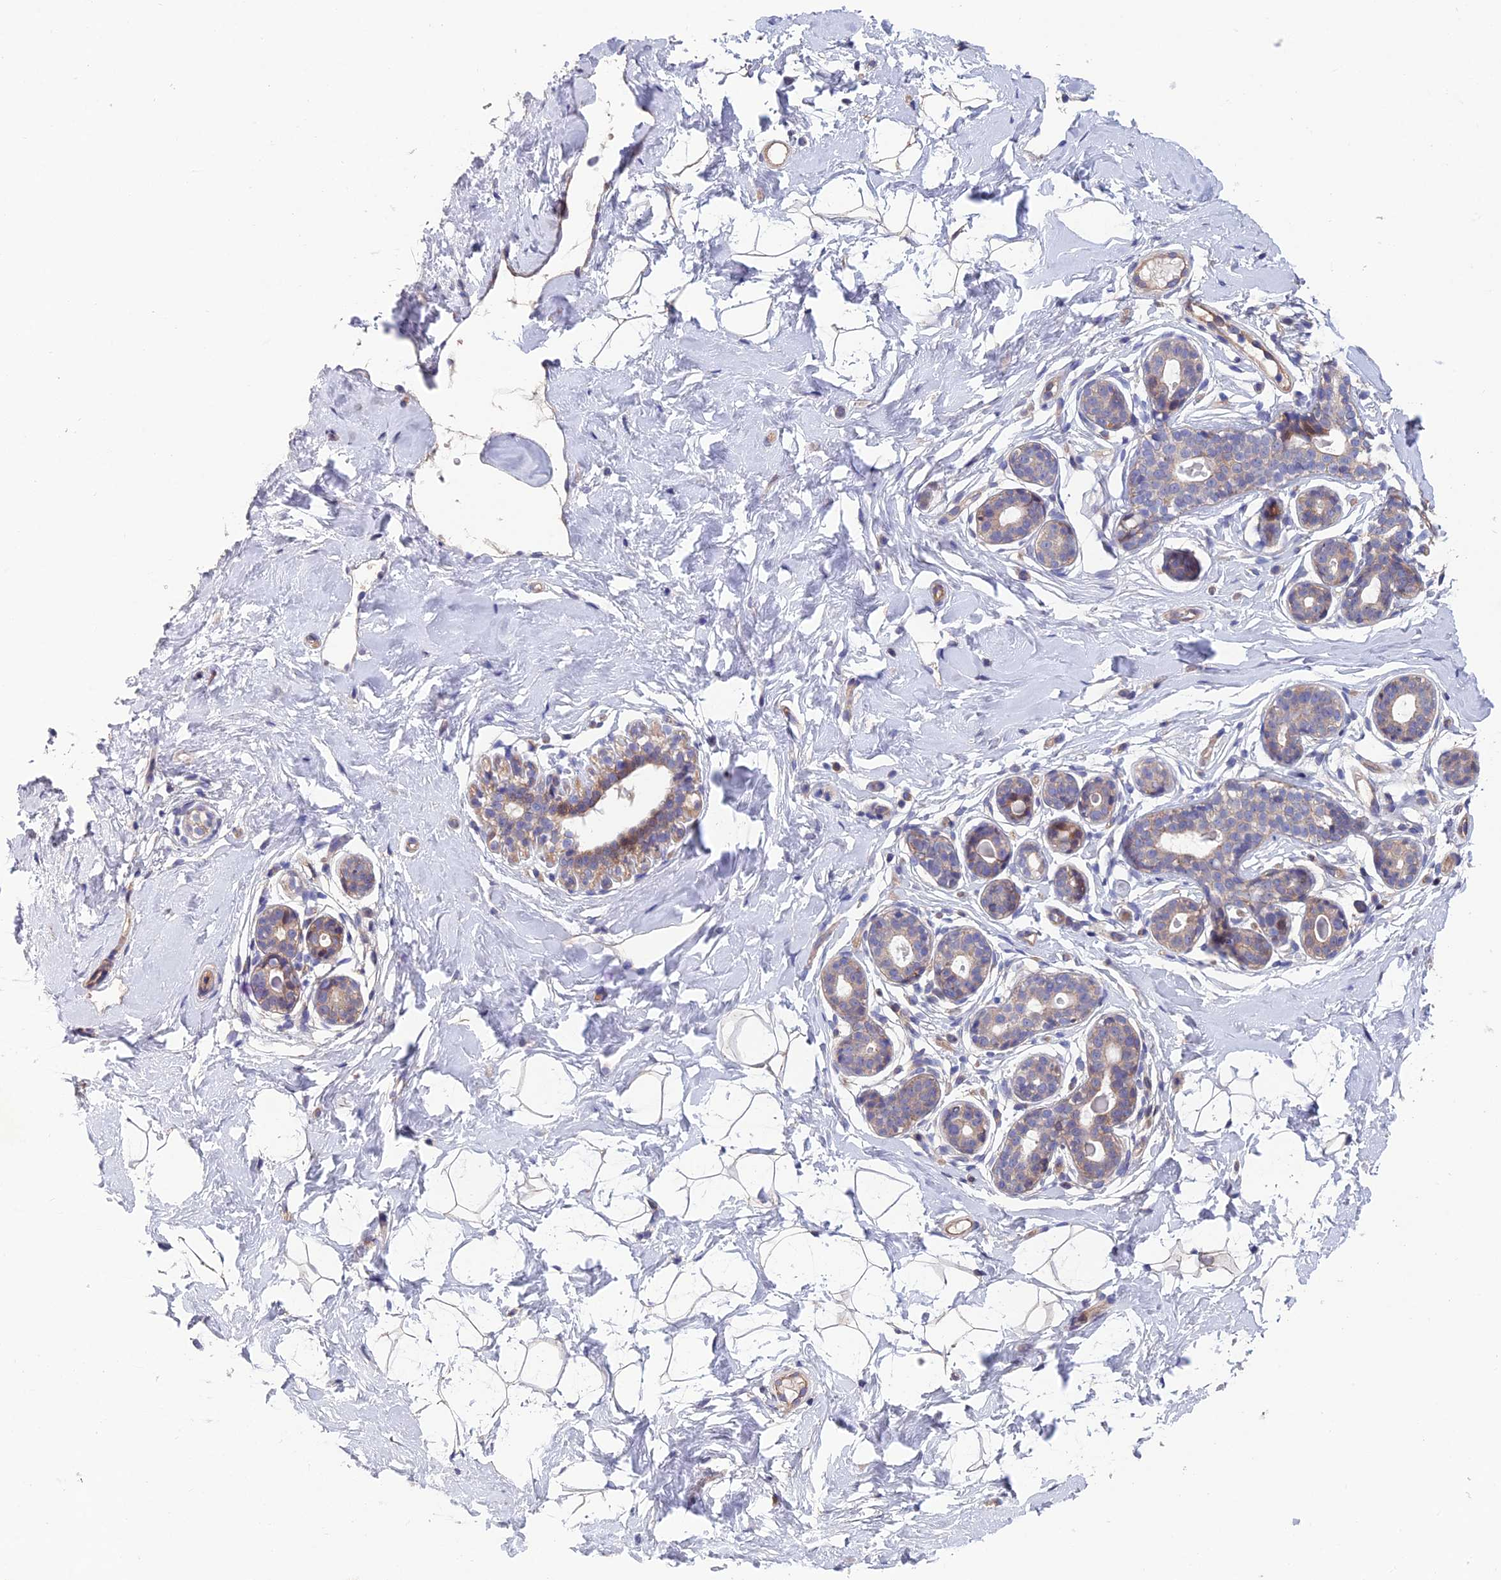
{"staining": {"intensity": "weak", "quantity": "25%-75%", "location": "cytoplasmic/membranous"}, "tissue": "breast", "cell_type": "Adipocytes", "image_type": "normal", "snomed": [{"axis": "morphology", "description": "Normal tissue, NOS"}, {"axis": "morphology", "description": "Adenoma, NOS"}, {"axis": "topography", "description": "Breast"}], "caption": "Brown immunohistochemical staining in benign human breast shows weak cytoplasmic/membranous expression in about 25%-75% of adipocytes.", "gene": "USP37", "patient": {"sex": "female", "age": 23}}